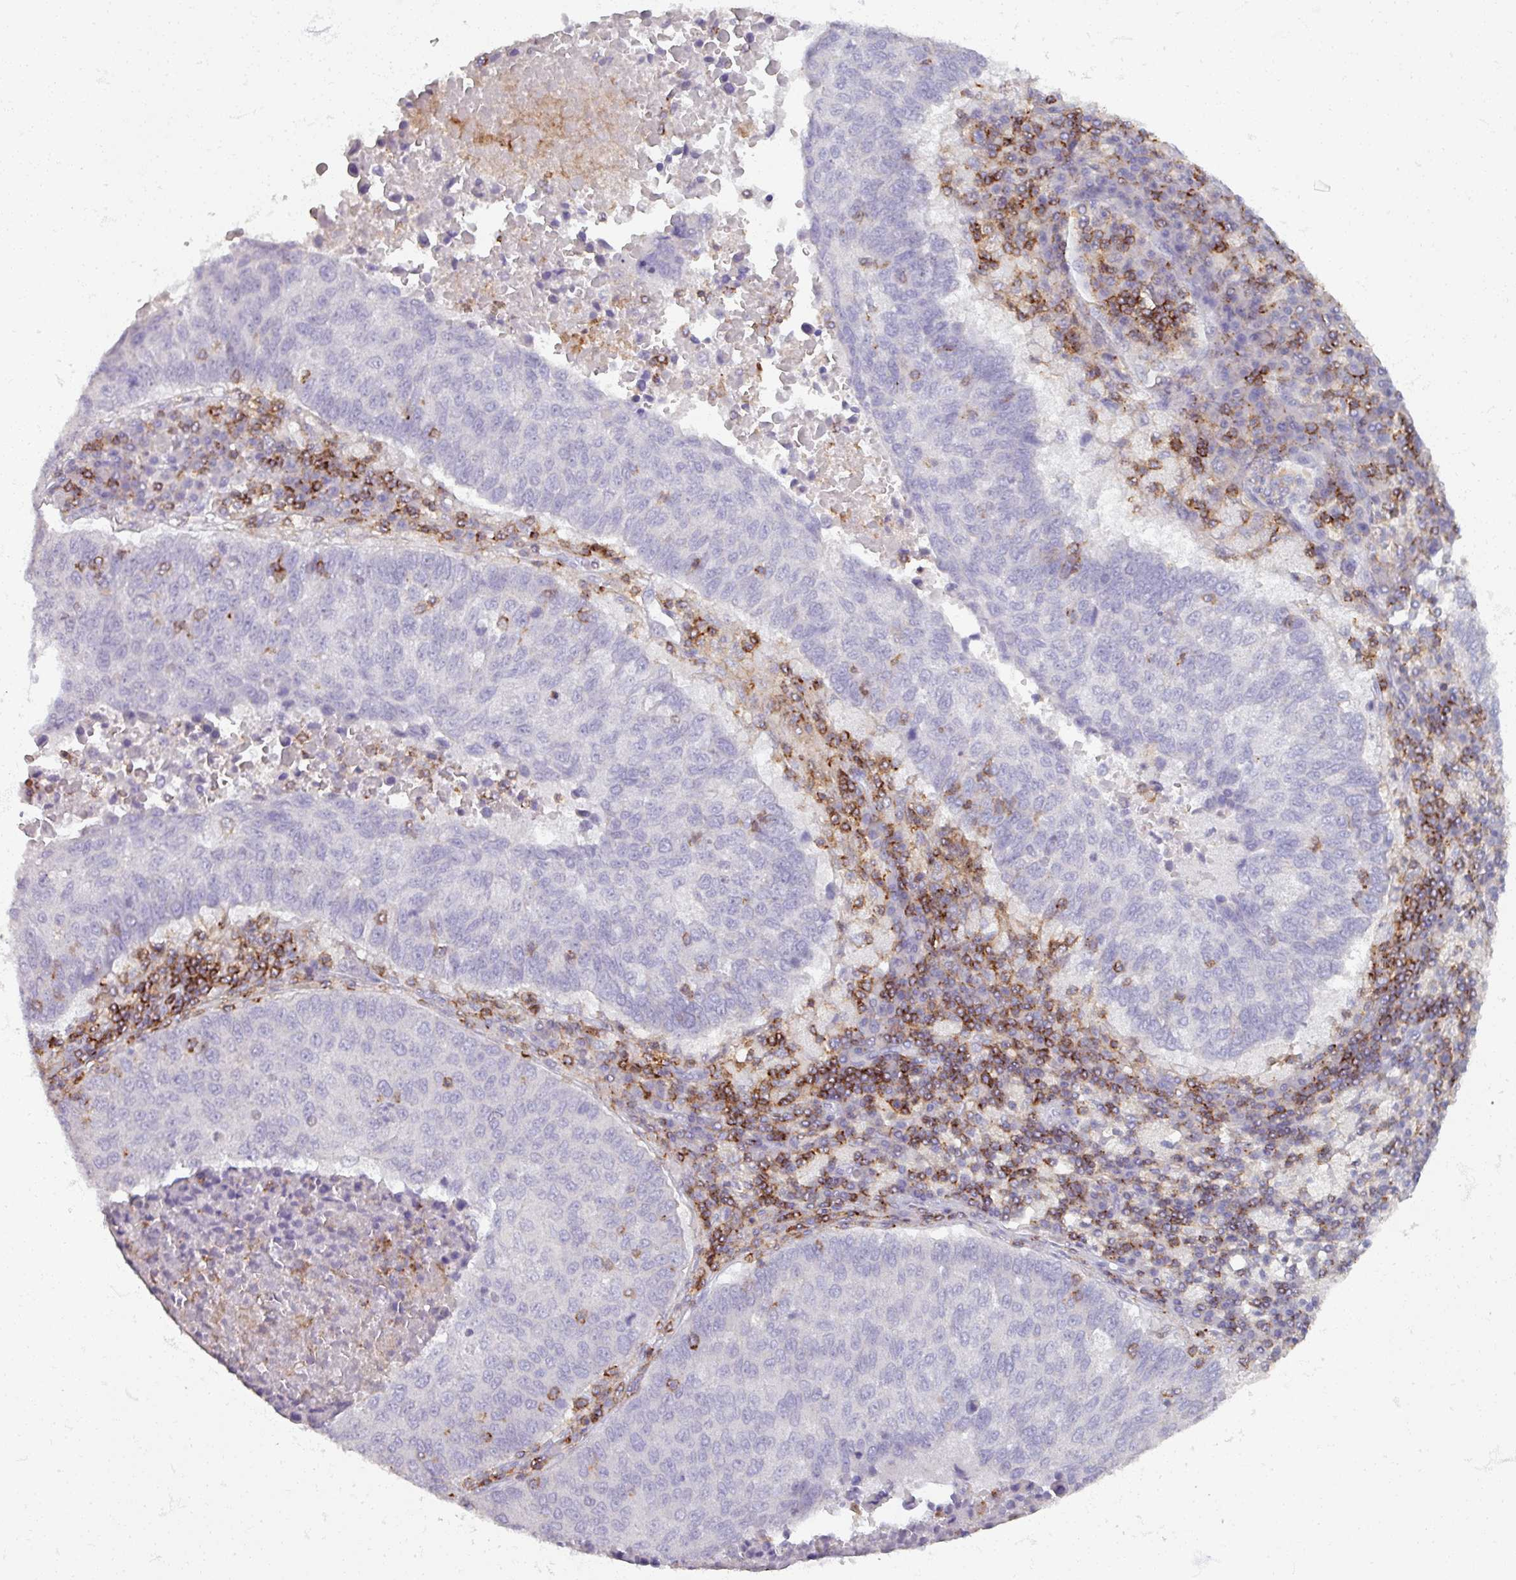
{"staining": {"intensity": "negative", "quantity": "none", "location": "none"}, "tissue": "lung cancer", "cell_type": "Tumor cells", "image_type": "cancer", "snomed": [{"axis": "morphology", "description": "Squamous cell carcinoma, NOS"}, {"axis": "topography", "description": "Lung"}], "caption": "Immunohistochemistry histopathology image of lung cancer (squamous cell carcinoma) stained for a protein (brown), which displays no expression in tumor cells.", "gene": "PTPRC", "patient": {"sex": "male", "age": 73}}